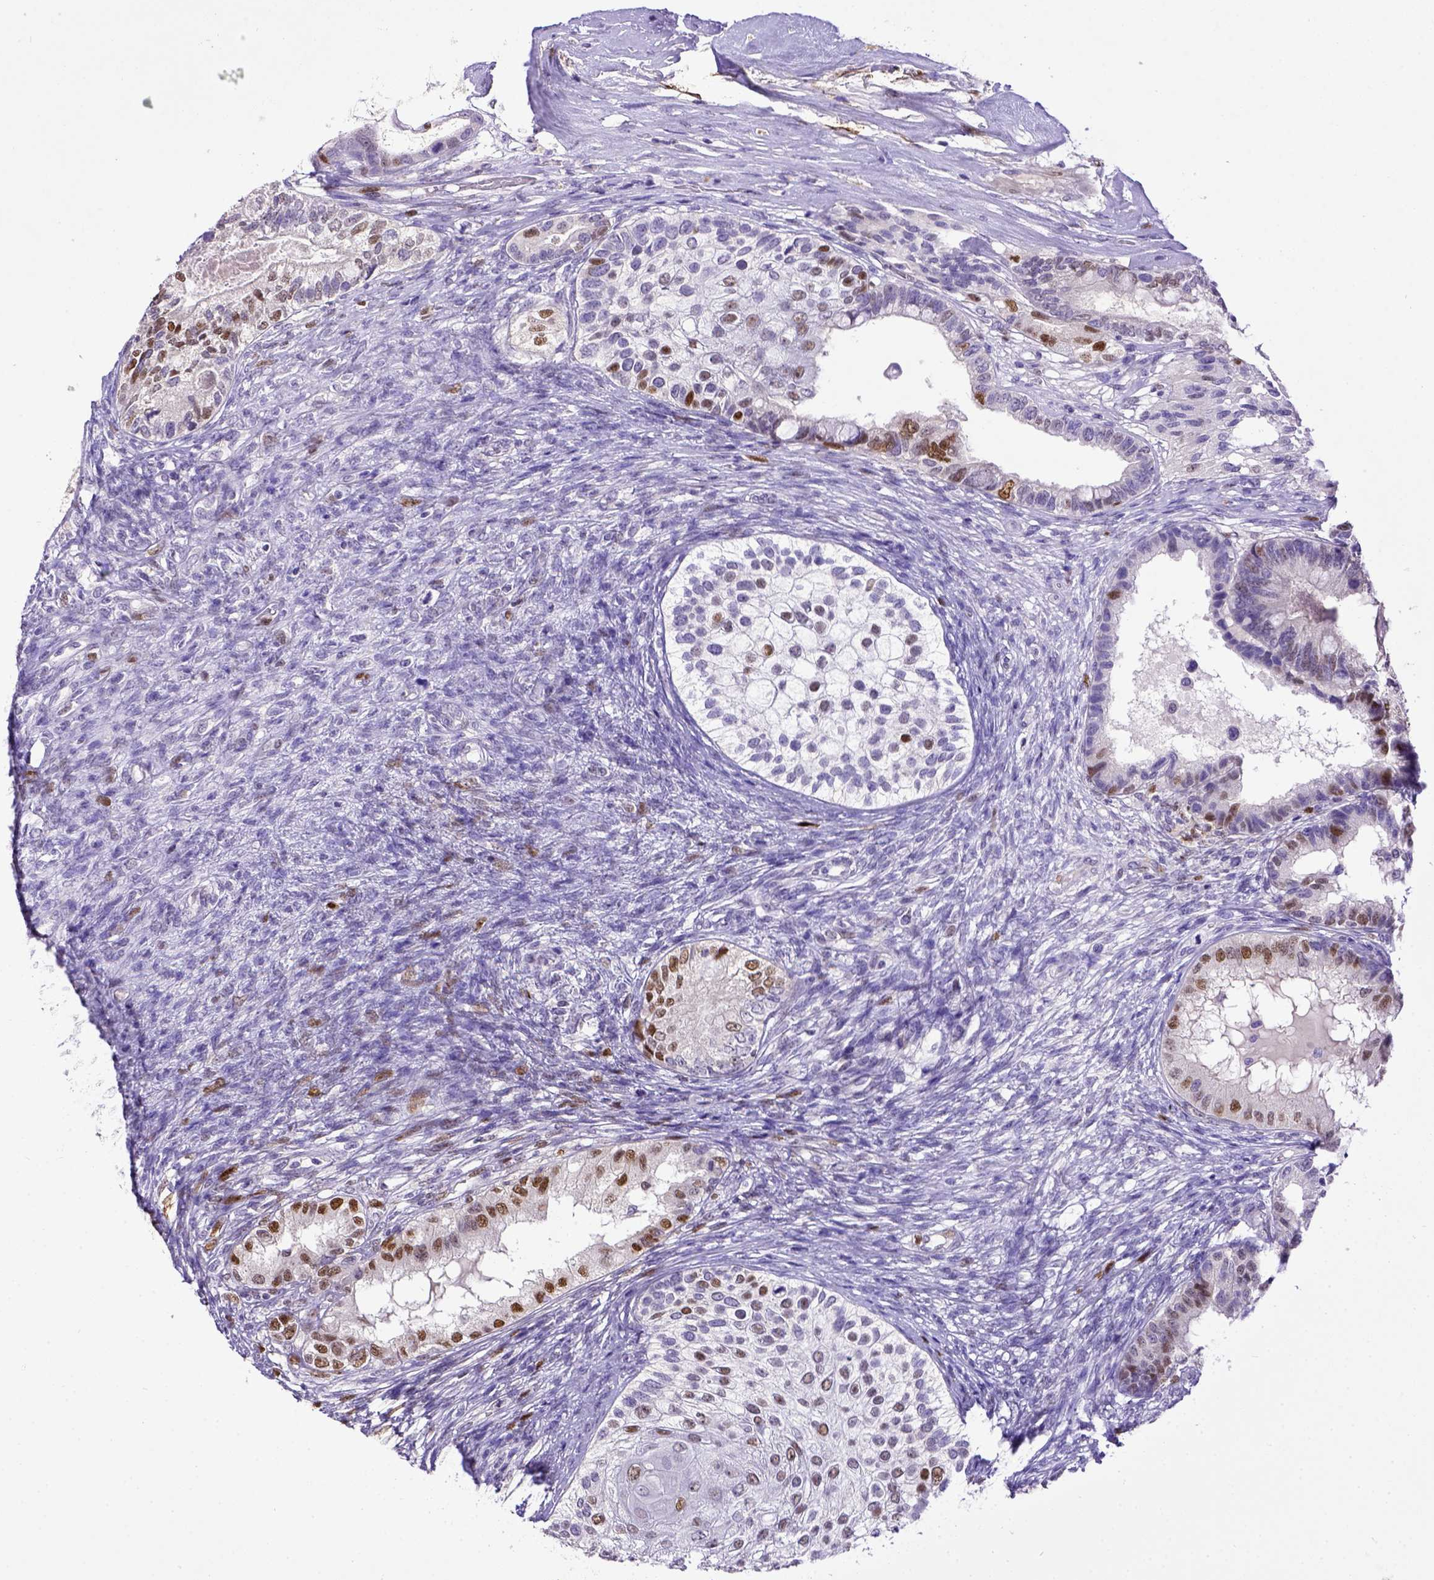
{"staining": {"intensity": "moderate", "quantity": "25%-75%", "location": "nuclear"}, "tissue": "testis cancer", "cell_type": "Tumor cells", "image_type": "cancer", "snomed": [{"axis": "morphology", "description": "Seminoma, NOS"}, {"axis": "morphology", "description": "Carcinoma, Embryonal, NOS"}, {"axis": "topography", "description": "Testis"}], "caption": "Immunohistochemistry (DAB (3,3'-diaminobenzidine)) staining of human testis cancer shows moderate nuclear protein expression in about 25%-75% of tumor cells.", "gene": "CDKN1A", "patient": {"sex": "male", "age": 41}}